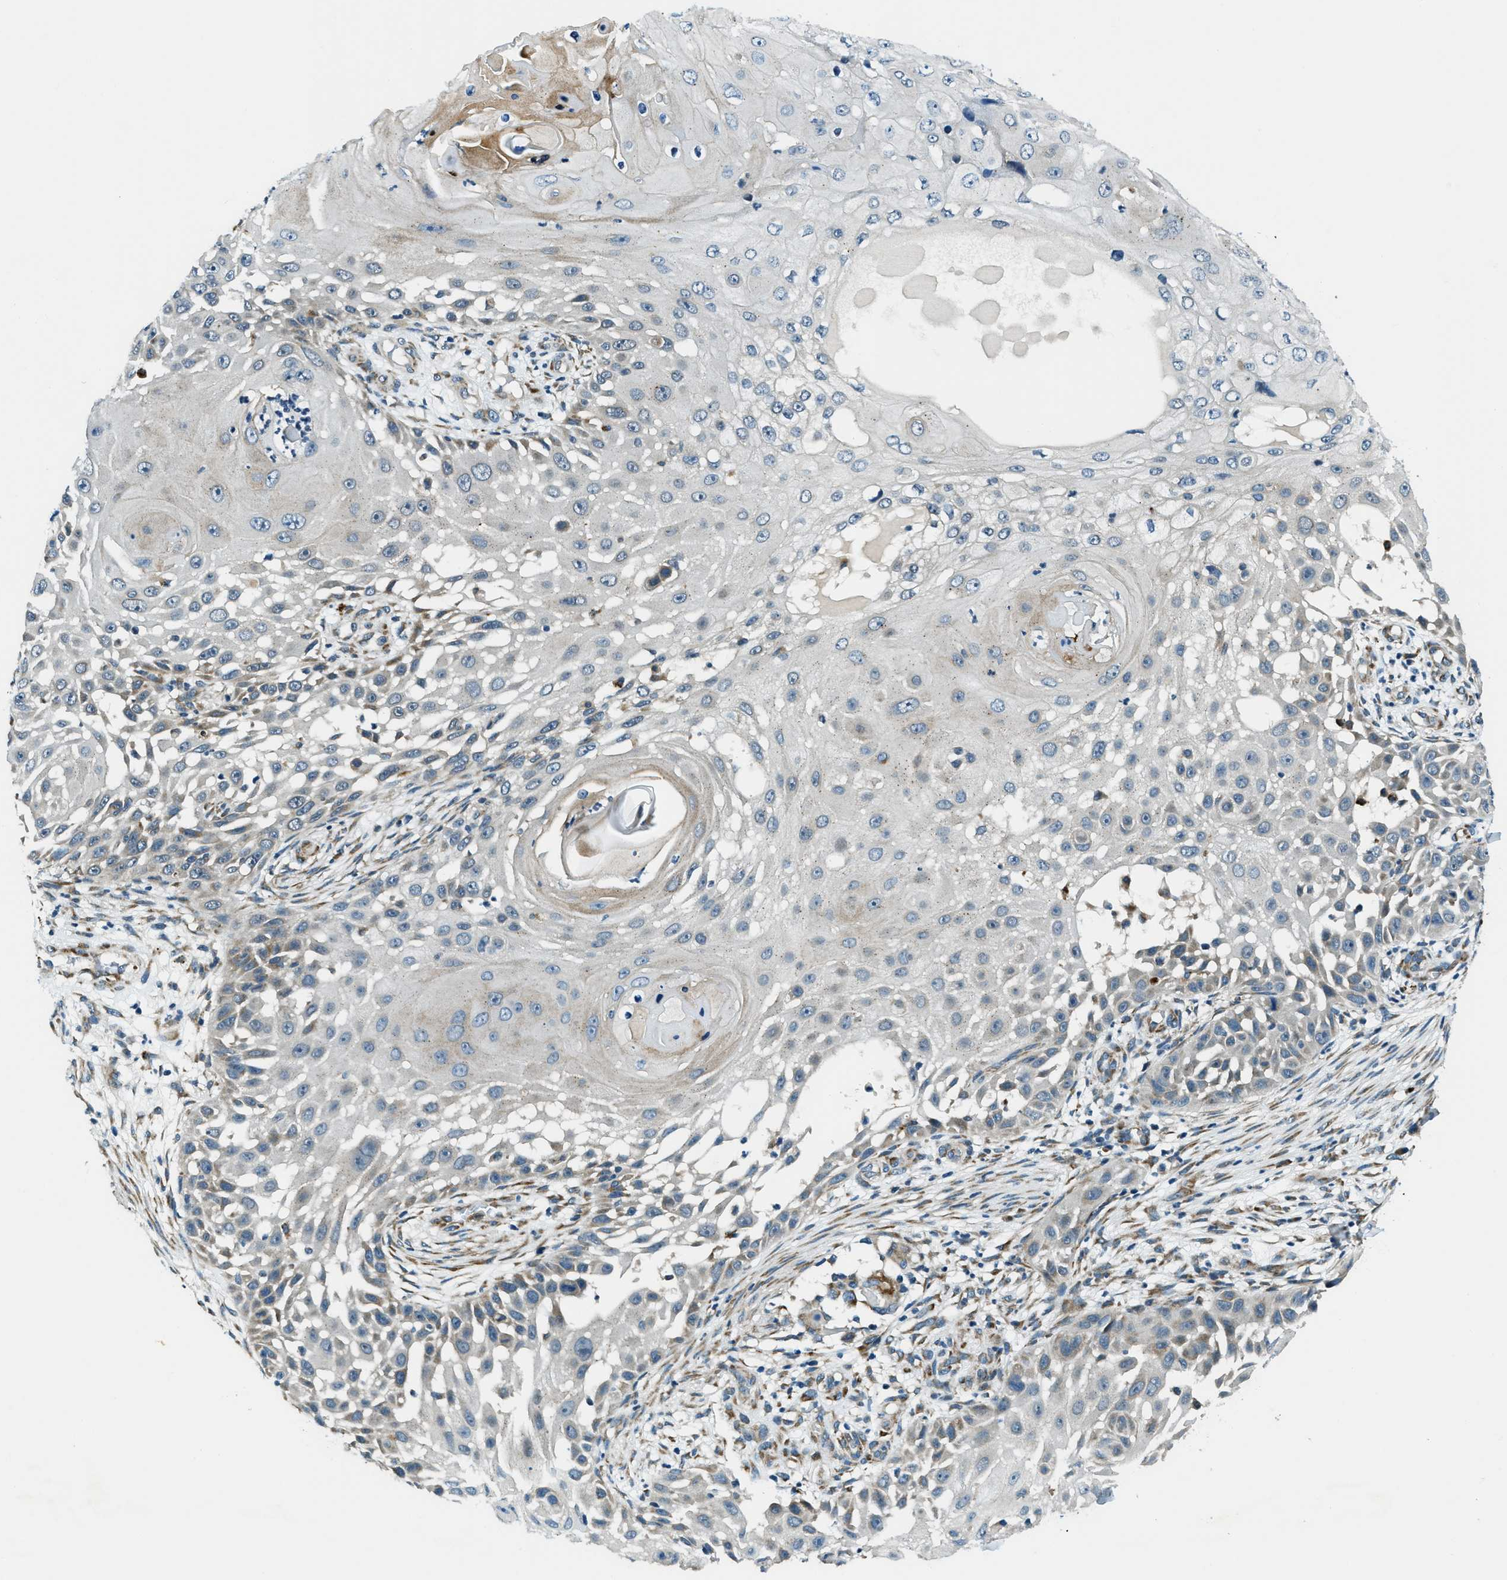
{"staining": {"intensity": "weak", "quantity": "<25%", "location": "cytoplasmic/membranous"}, "tissue": "skin cancer", "cell_type": "Tumor cells", "image_type": "cancer", "snomed": [{"axis": "morphology", "description": "Squamous cell carcinoma, NOS"}, {"axis": "topography", "description": "Skin"}], "caption": "The photomicrograph displays no staining of tumor cells in skin cancer.", "gene": "GINM1", "patient": {"sex": "female", "age": 44}}